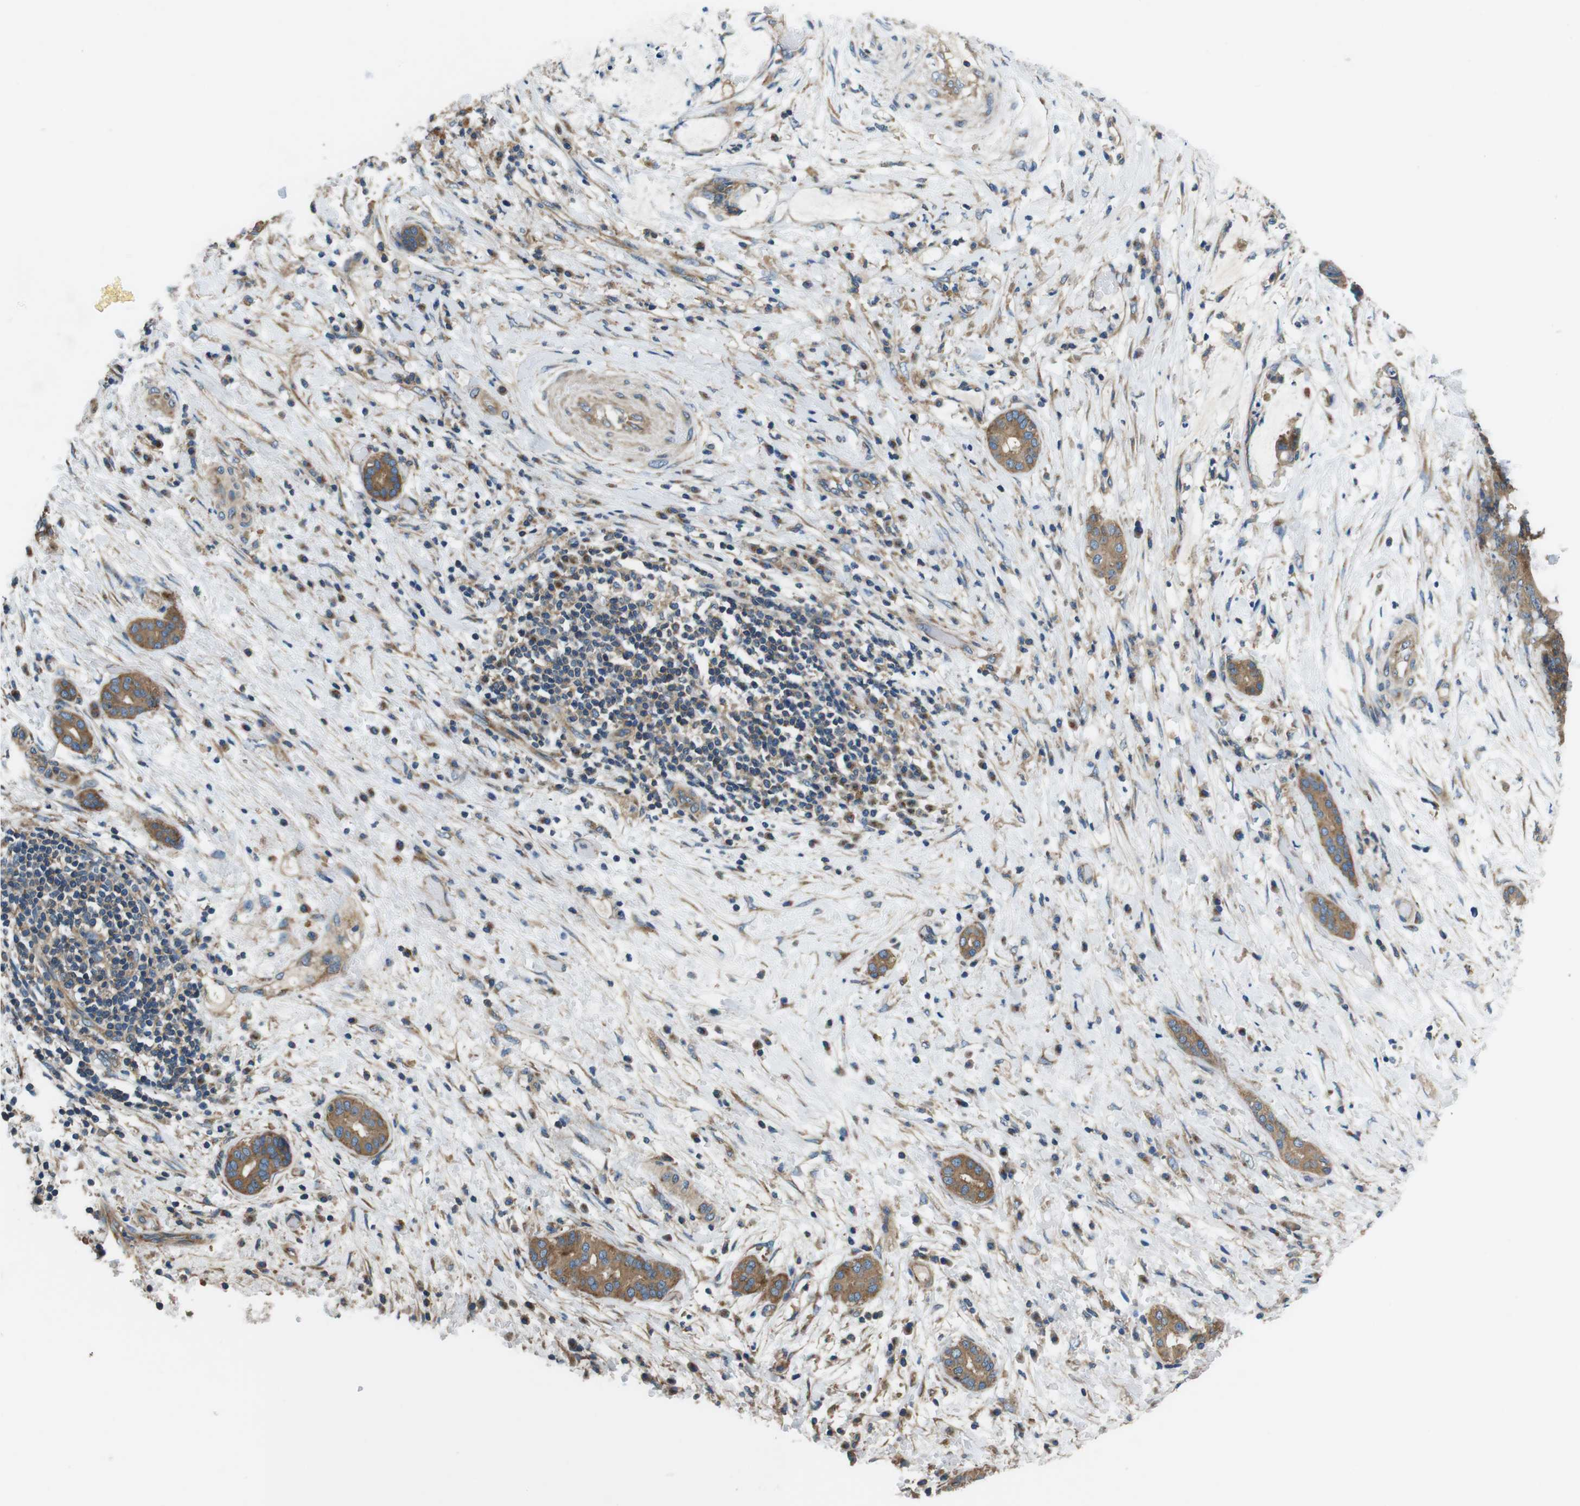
{"staining": {"intensity": "moderate", "quantity": ">75%", "location": "cytoplasmic/membranous"}, "tissue": "liver cancer", "cell_type": "Tumor cells", "image_type": "cancer", "snomed": [{"axis": "morphology", "description": "Cholangiocarcinoma"}, {"axis": "topography", "description": "Liver"}], "caption": "A photomicrograph of human liver cholangiocarcinoma stained for a protein reveals moderate cytoplasmic/membranous brown staining in tumor cells.", "gene": "DENND4C", "patient": {"sex": "female", "age": 73}}